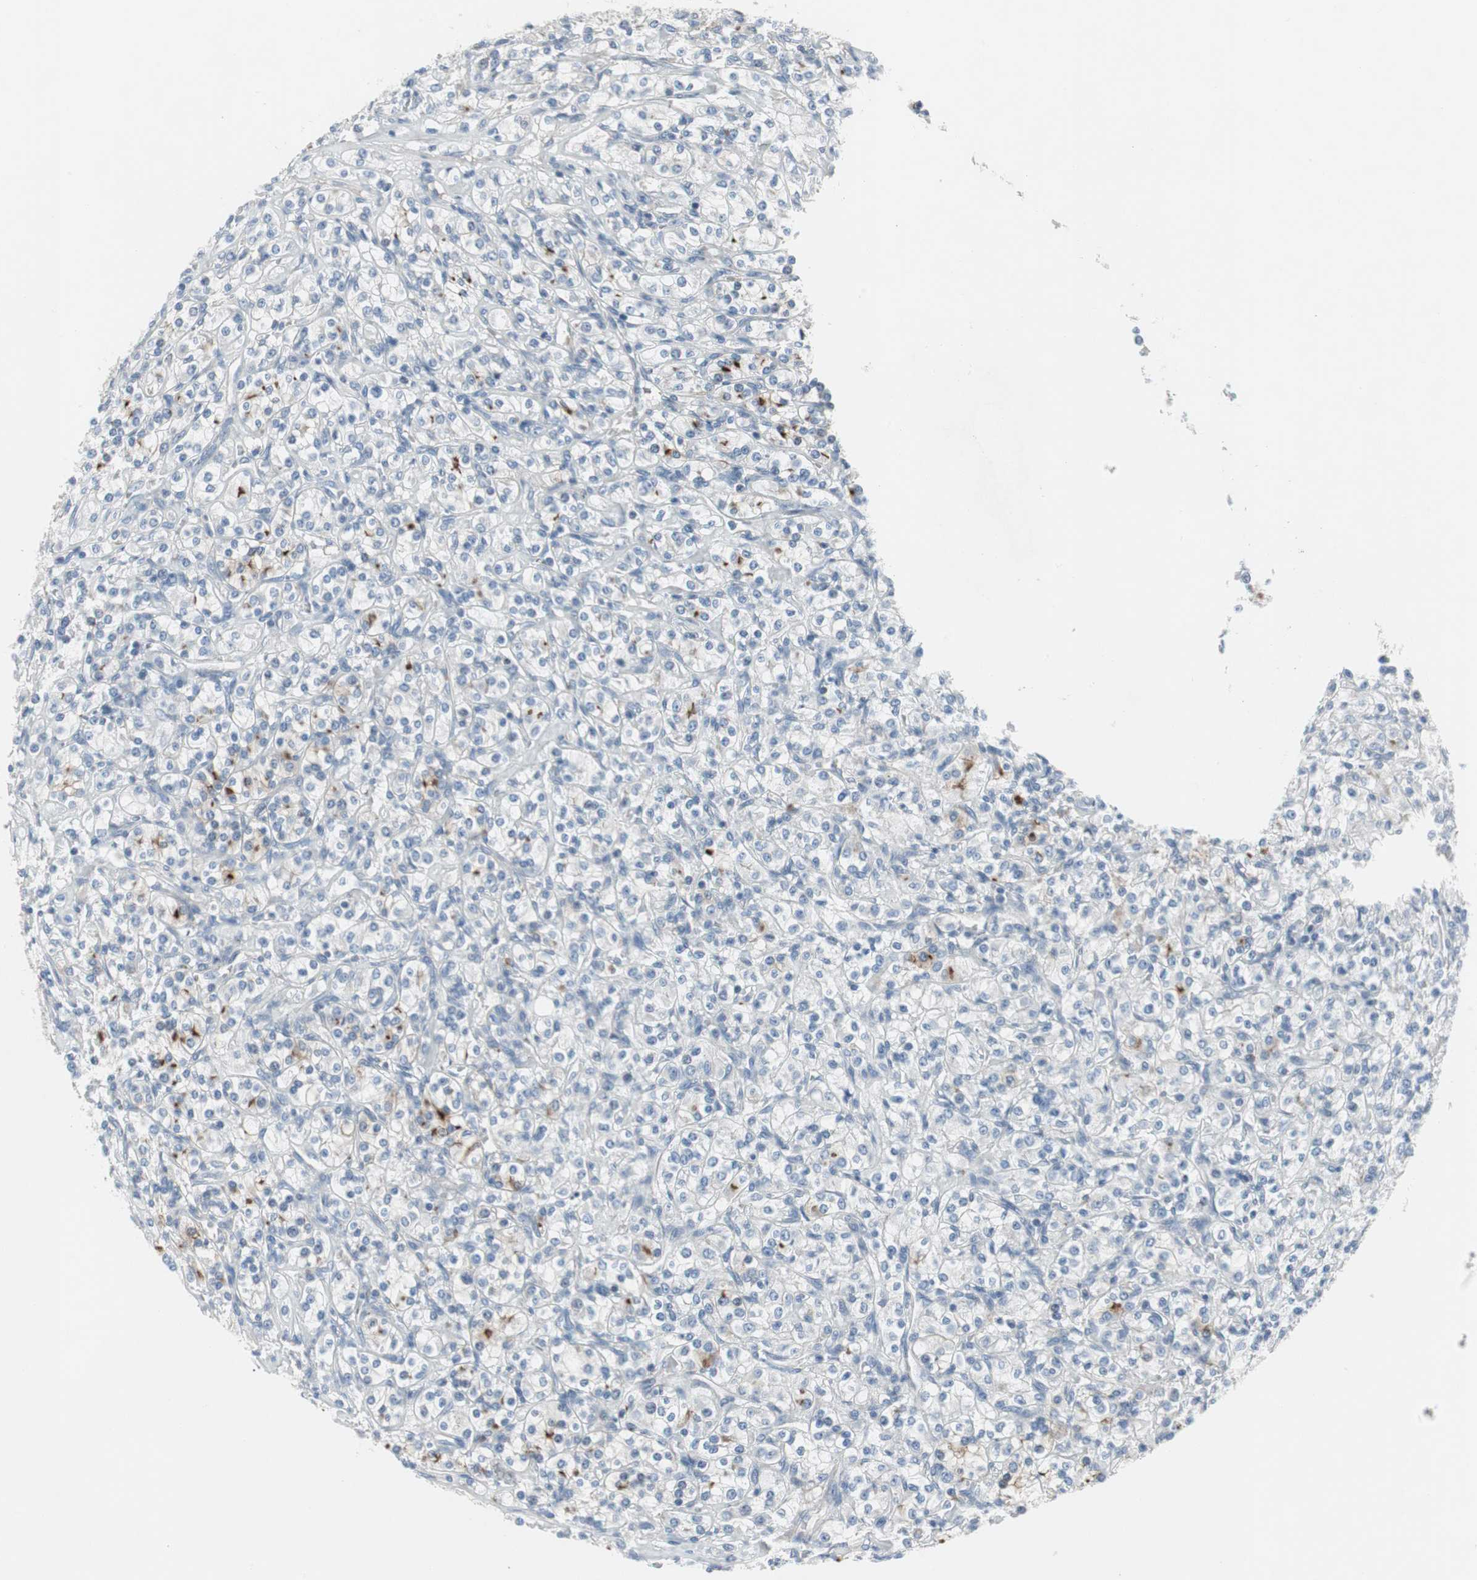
{"staining": {"intensity": "negative", "quantity": "none", "location": "none"}, "tissue": "renal cancer", "cell_type": "Tumor cells", "image_type": "cancer", "snomed": [{"axis": "morphology", "description": "Adenocarcinoma, NOS"}, {"axis": "topography", "description": "Kidney"}], "caption": "Human renal adenocarcinoma stained for a protein using immunohistochemistry (IHC) exhibits no positivity in tumor cells.", "gene": "PIGR", "patient": {"sex": "male", "age": 77}}